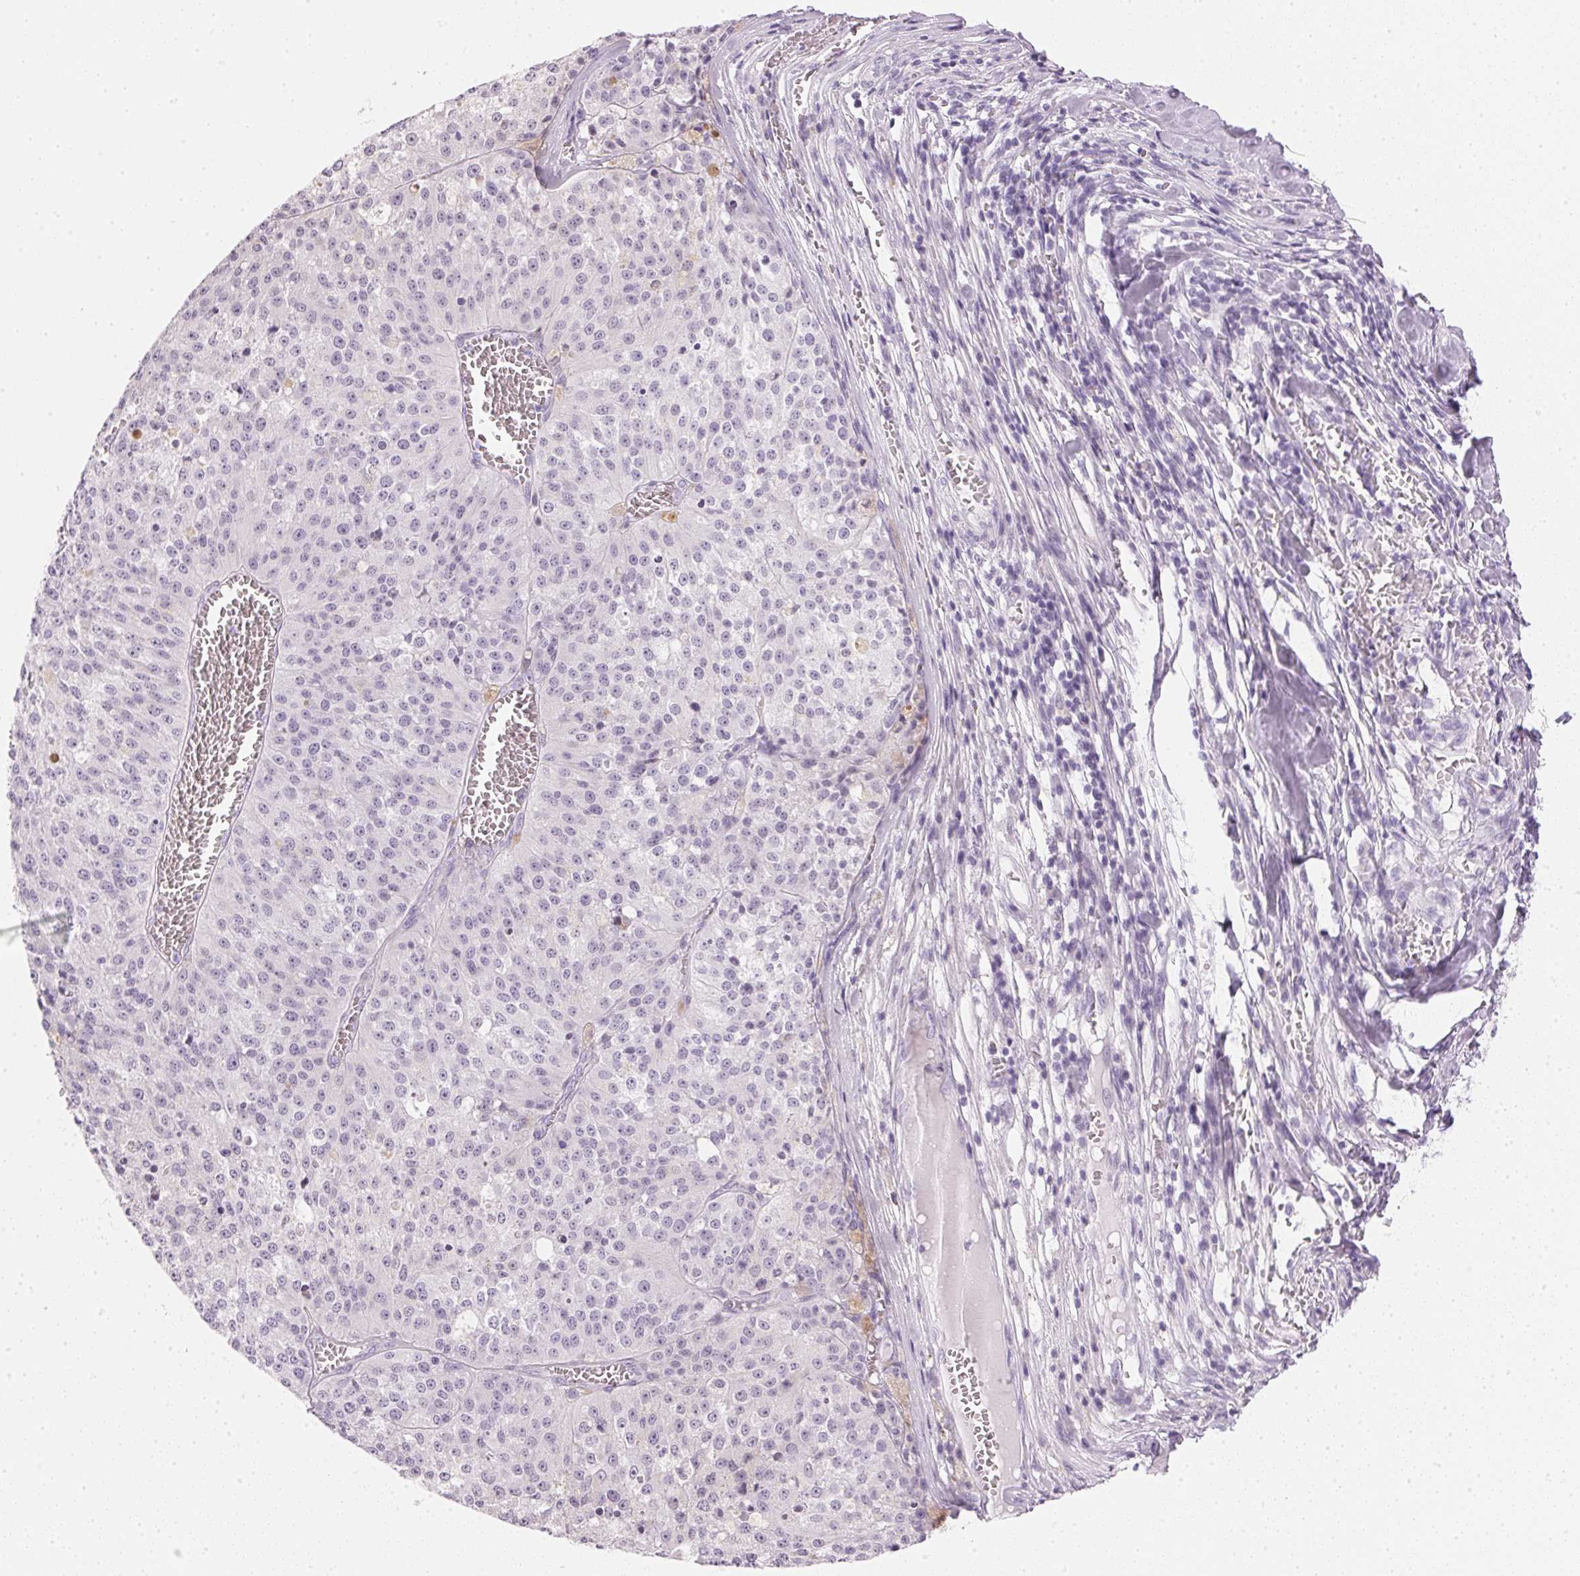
{"staining": {"intensity": "negative", "quantity": "none", "location": "none"}, "tissue": "melanoma", "cell_type": "Tumor cells", "image_type": "cancer", "snomed": [{"axis": "morphology", "description": "Malignant melanoma, Metastatic site"}, {"axis": "topography", "description": "Lymph node"}], "caption": "IHC photomicrograph of neoplastic tissue: human malignant melanoma (metastatic site) stained with DAB displays no significant protein positivity in tumor cells.", "gene": "IGFBP1", "patient": {"sex": "female", "age": 64}}